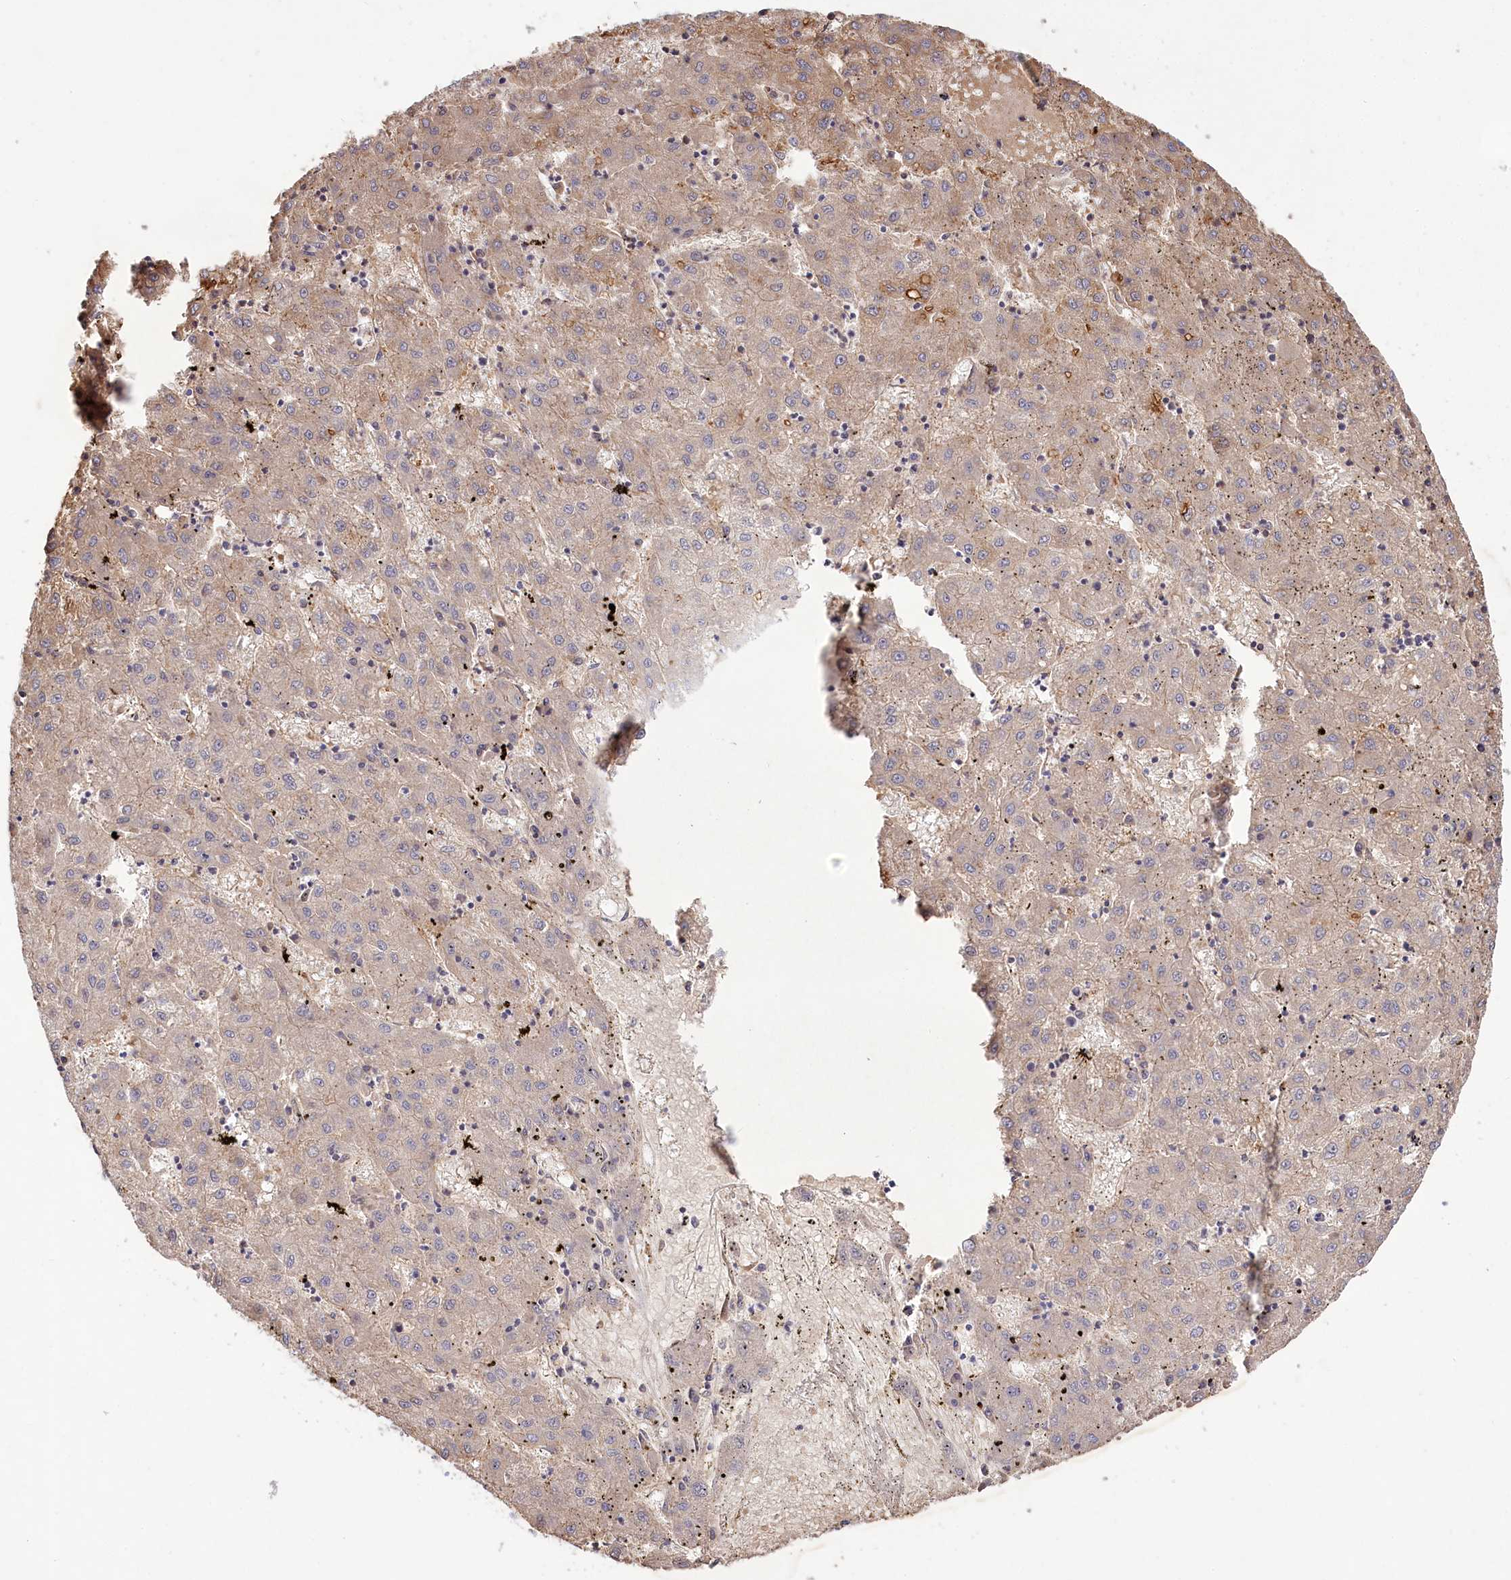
{"staining": {"intensity": "weak", "quantity": "25%-75%", "location": "cytoplasmic/membranous"}, "tissue": "liver cancer", "cell_type": "Tumor cells", "image_type": "cancer", "snomed": [{"axis": "morphology", "description": "Carcinoma, Hepatocellular, NOS"}, {"axis": "topography", "description": "Liver"}], "caption": "Liver cancer (hepatocellular carcinoma) tissue exhibits weak cytoplasmic/membranous staining in approximately 25%-75% of tumor cells The staining is performed using DAB (3,3'-diaminobenzidine) brown chromogen to label protein expression. The nuclei are counter-stained blue using hematoxylin.", "gene": "TRUB1", "patient": {"sex": "male", "age": 72}}